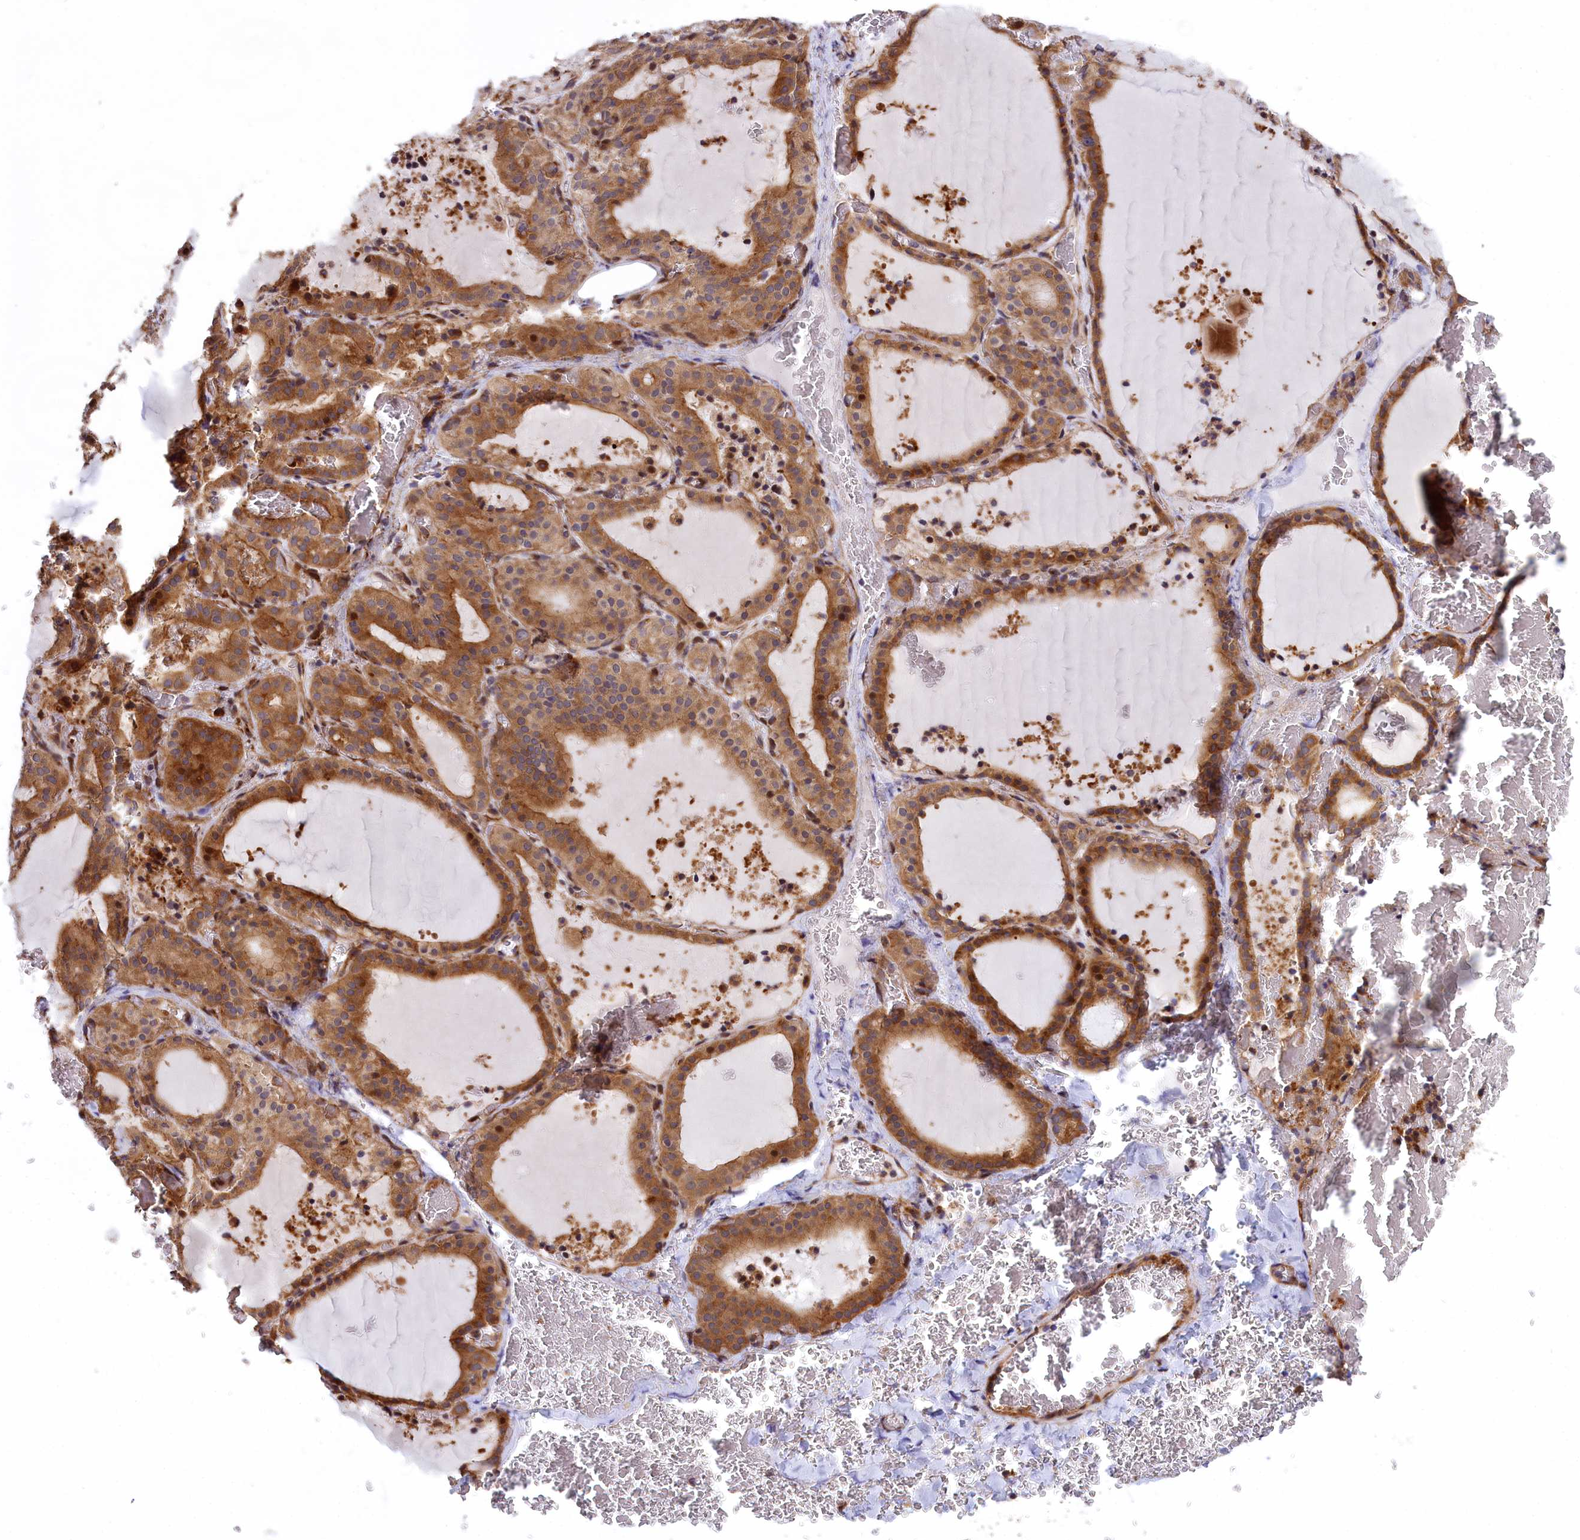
{"staining": {"intensity": "moderate", "quantity": ">75%", "location": "cytoplasmic/membranous,nuclear"}, "tissue": "thyroid gland", "cell_type": "Glandular cells", "image_type": "normal", "snomed": [{"axis": "morphology", "description": "Normal tissue, NOS"}, {"axis": "topography", "description": "Thyroid gland"}], "caption": "Immunohistochemical staining of unremarkable human thyroid gland reveals medium levels of moderate cytoplasmic/membranous,nuclear positivity in approximately >75% of glandular cells. Using DAB (3,3'-diaminobenzidine) (brown) and hematoxylin (blue) stains, captured at high magnification using brightfield microscopy.", "gene": "DDX60L", "patient": {"sex": "female", "age": 39}}